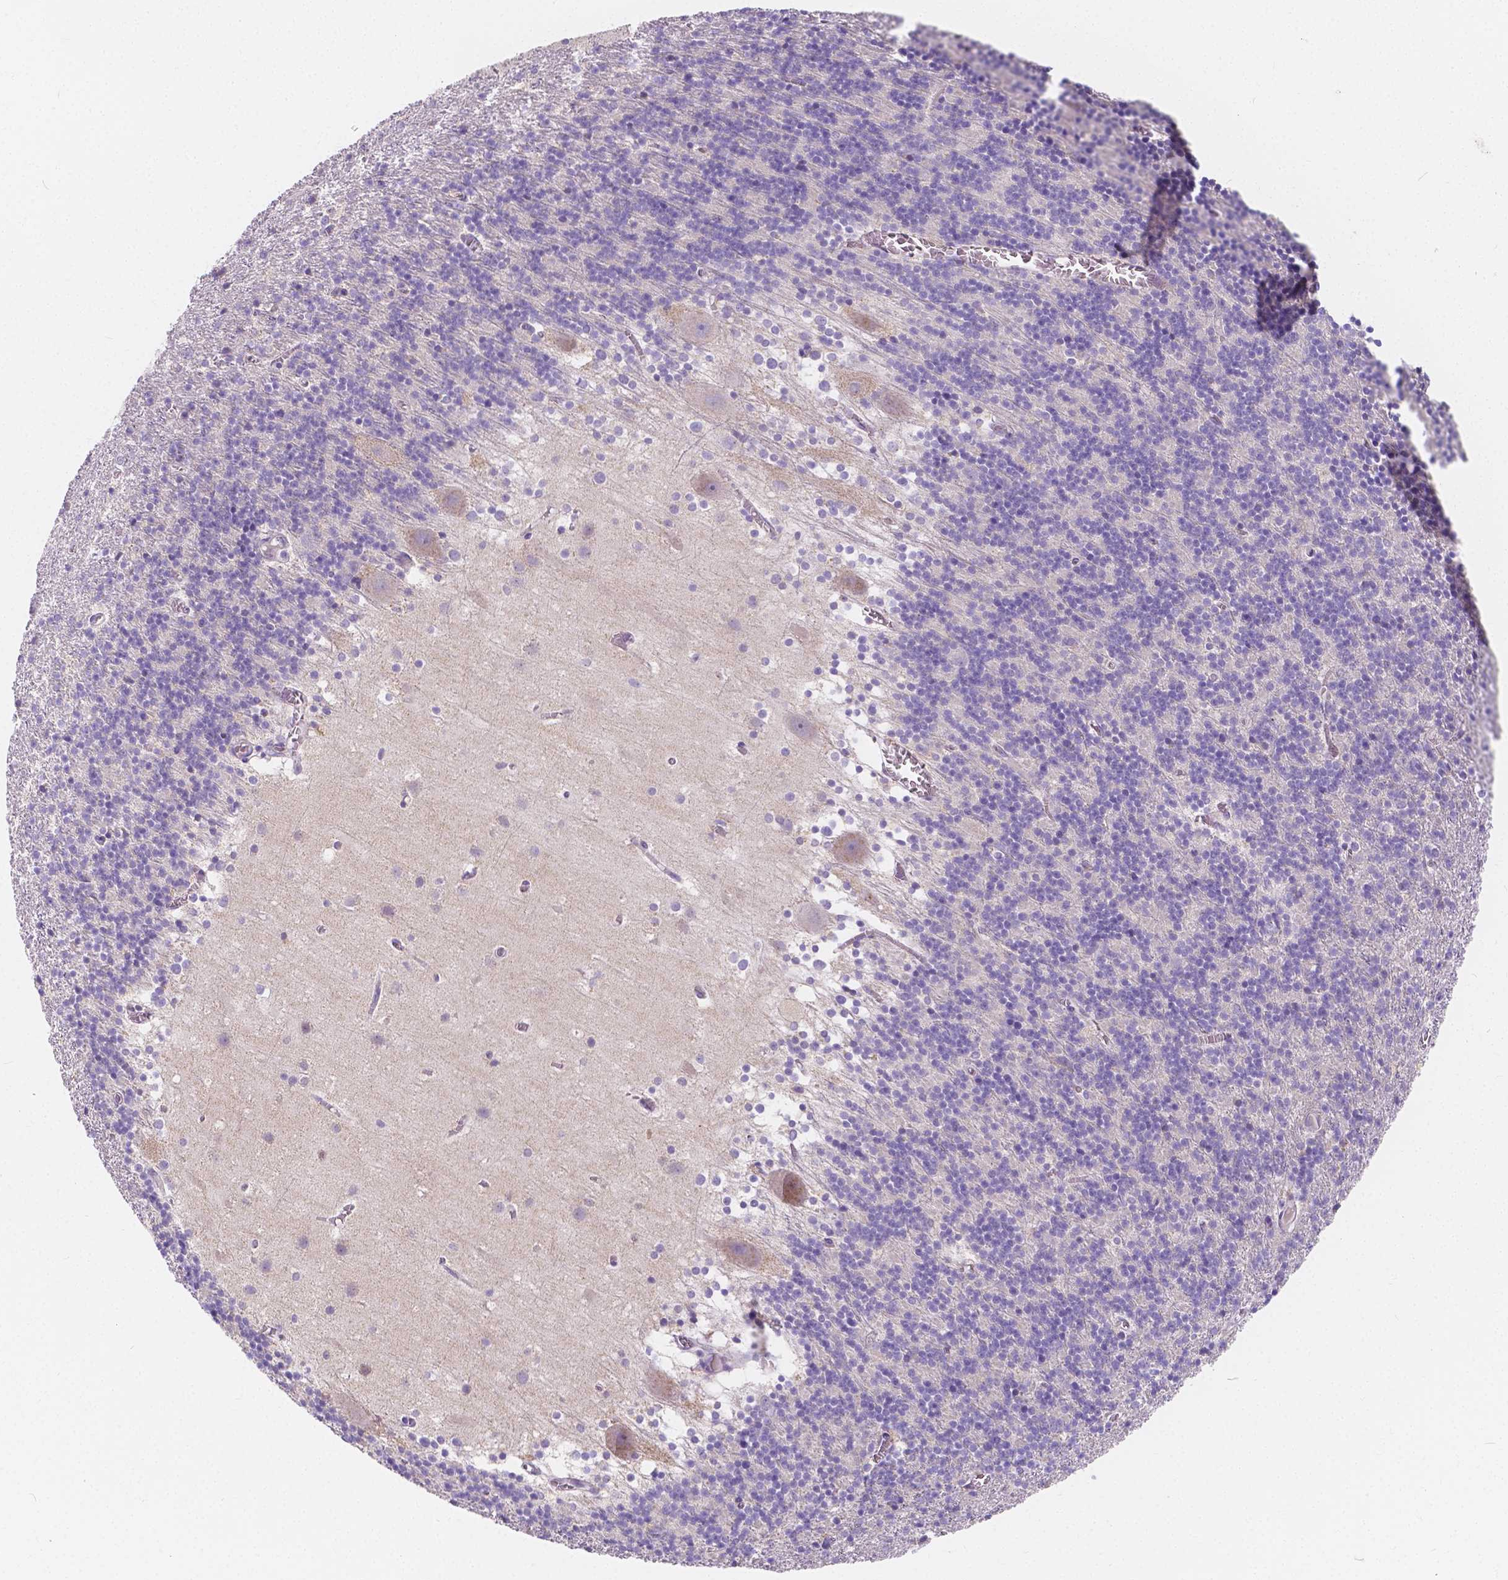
{"staining": {"intensity": "negative", "quantity": "none", "location": "none"}, "tissue": "cerebellum", "cell_type": "Cells in granular layer", "image_type": "normal", "snomed": [{"axis": "morphology", "description": "Normal tissue, NOS"}, {"axis": "topography", "description": "Cerebellum"}], "caption": "Immunohistochemistry (IHC) histopathology image of benign cerebellum stained for a protein (brown), which reveals no staining in cells in granular layer. The staining is performed using DAB (3,3'-diaminobenzidine) brown chromogen with nuclei counter-stained in using hematoxylin.", "gene": "RNF186", "patient": {"sex": "male", "age": 70}}